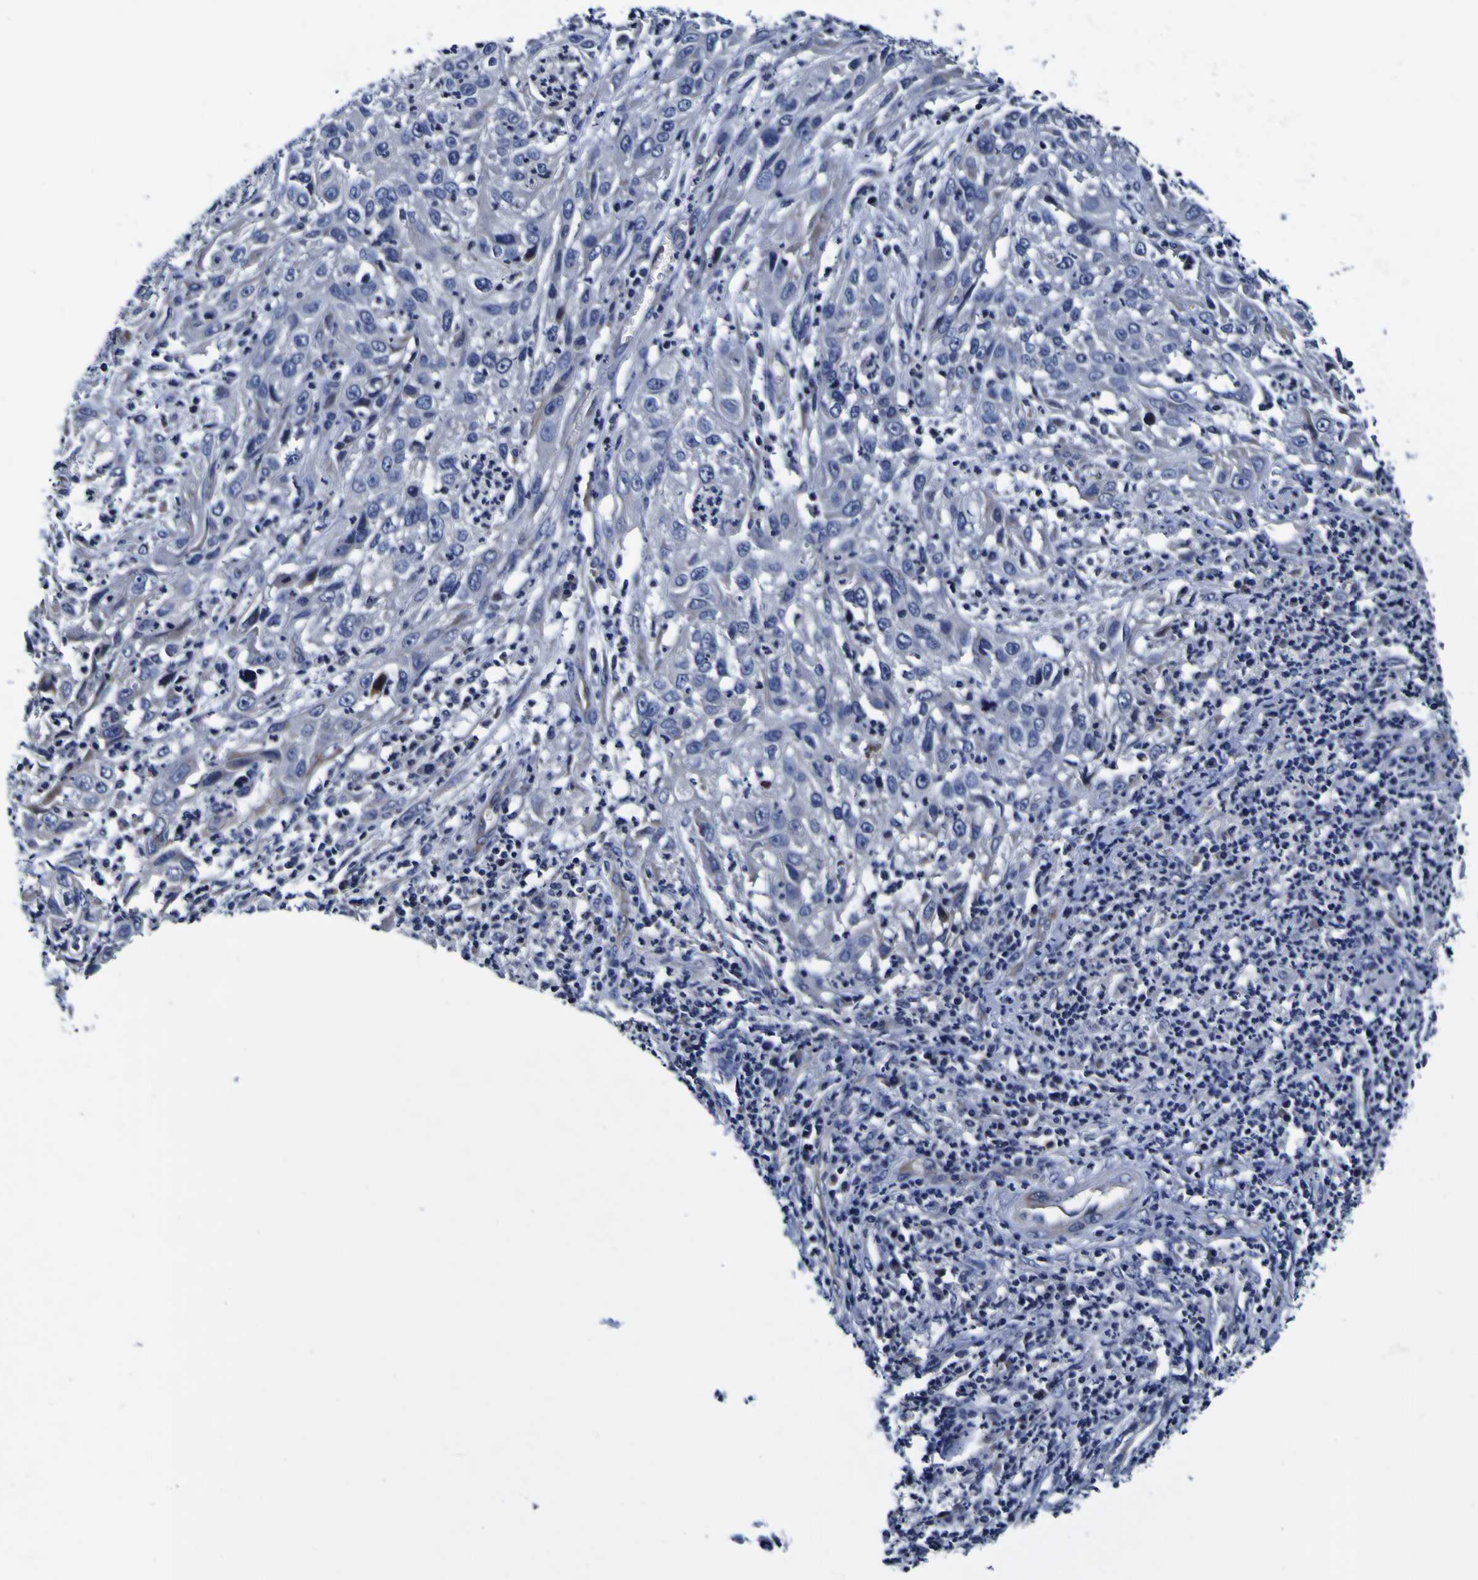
{"staining": {"intensity": "negative", "quantity": "none", "location": "none"}, "tissue": "cervical cancer", "cell_type": "Tumor cells", "image_type": "cancer", "snomed": [{"axis": "morphology", "description": "Squamous cell carcinoma, NOS"}, {"axis": "topography", "description": "Cervix"}], "caption": "There is no significant staining in tumor cells of cervical cancer (squamous cell carcinoma).", "gene": "PDLIM4", "patient": {"sex": "female", "age": 32}}